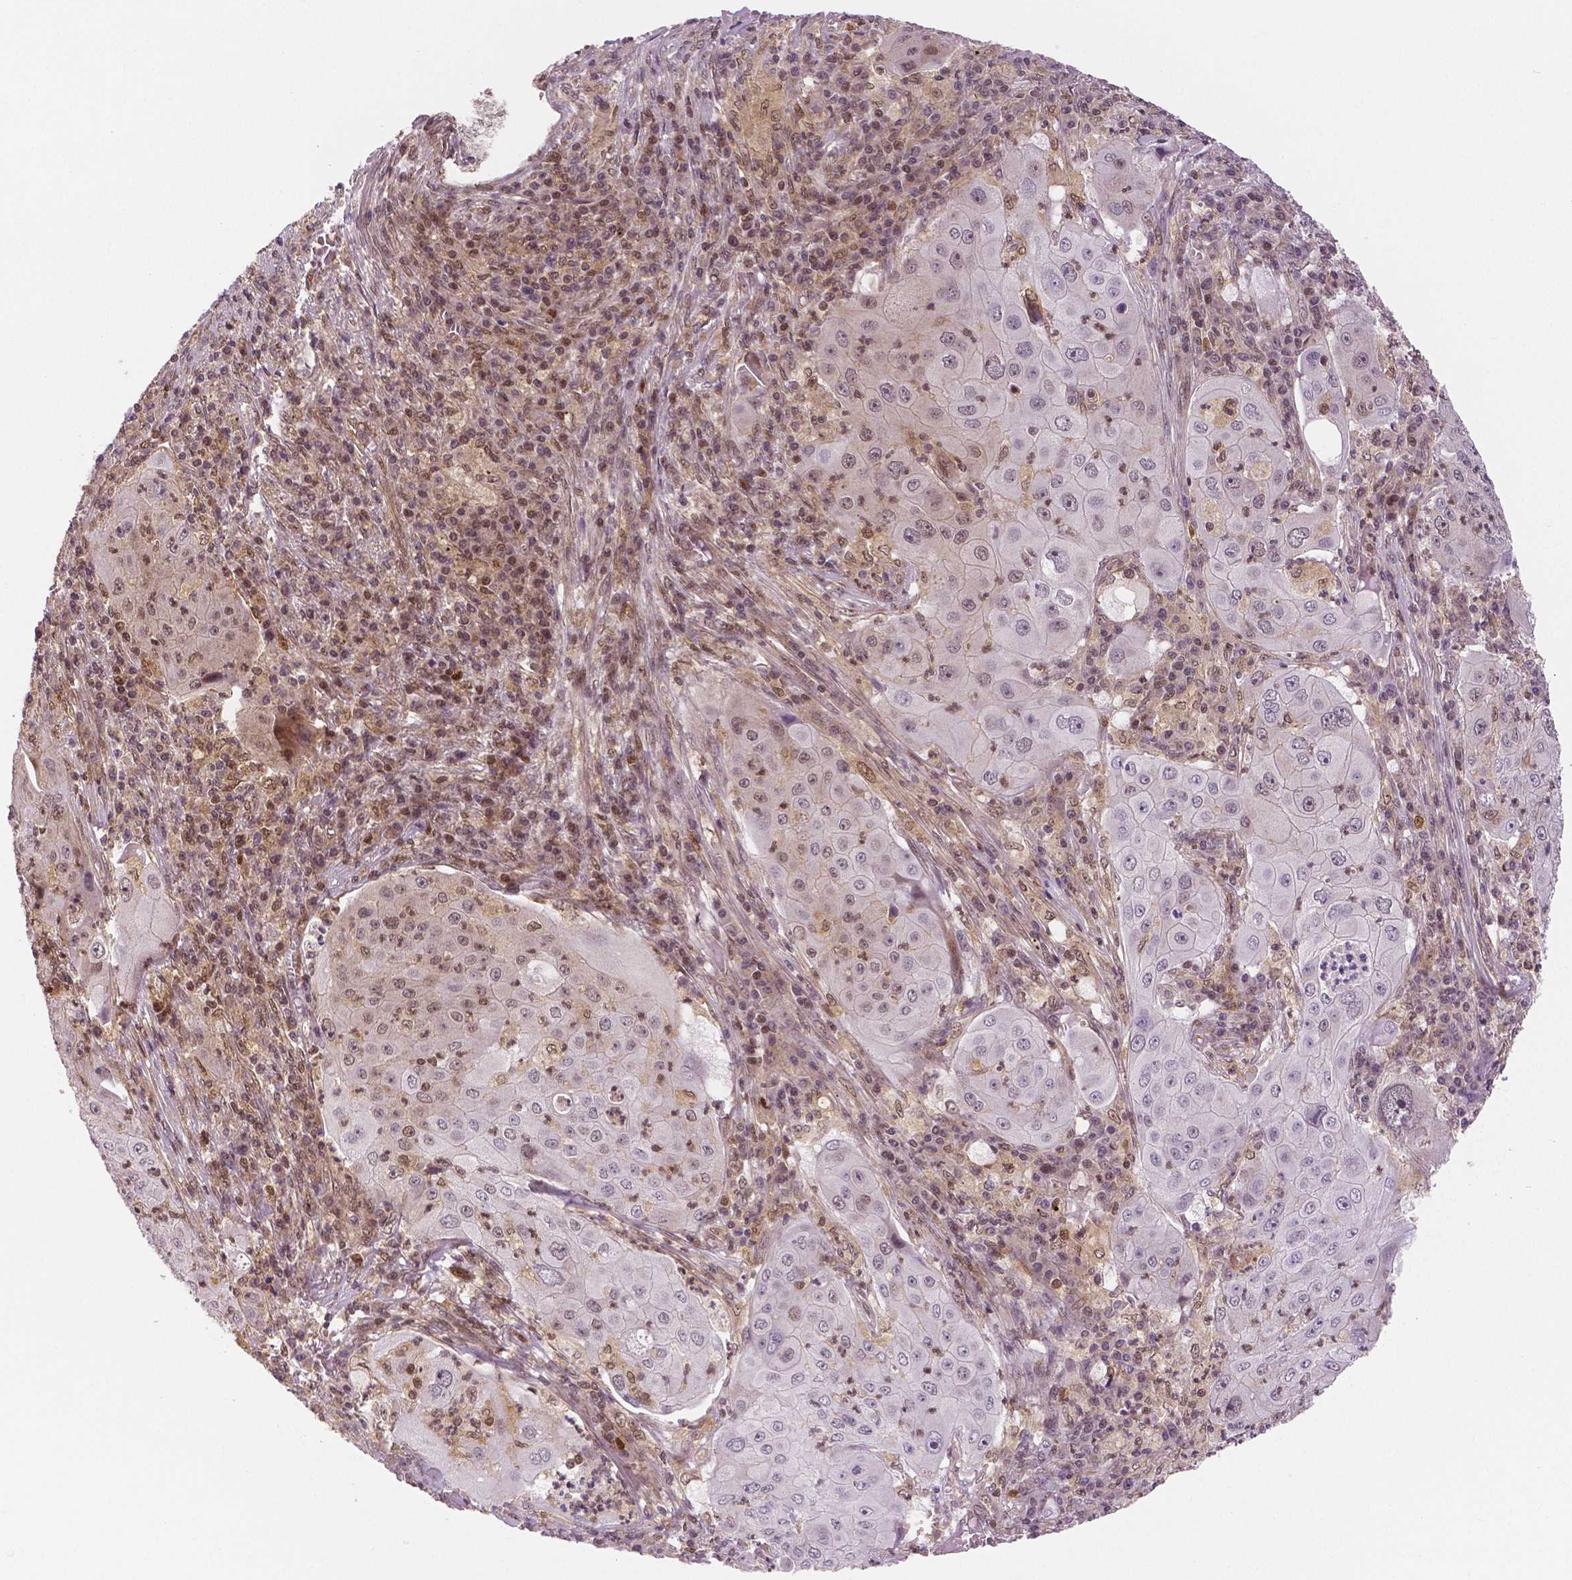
{"staining": {"intensity": "negative", "quantity": "none", "location": "none"}, "tissue": "lung cancer", "cell_type": "Tumor cells", "image_type": "cancer", "snomed": [{"axis": "morphology", "description": "Squamous cell carcinoma, NOS"}, {"axis": "topography", "description": "Lung"}], "caption": "This is a micrograph of immunohistochemistry staining of squamous cell carcinoma (lung), which shows no staining in tumor cells. (Brightfield microscopy of DAB IHC at high magnification).", "gene": "STAT3", "patient": {"sex": "female", "age": 59}}